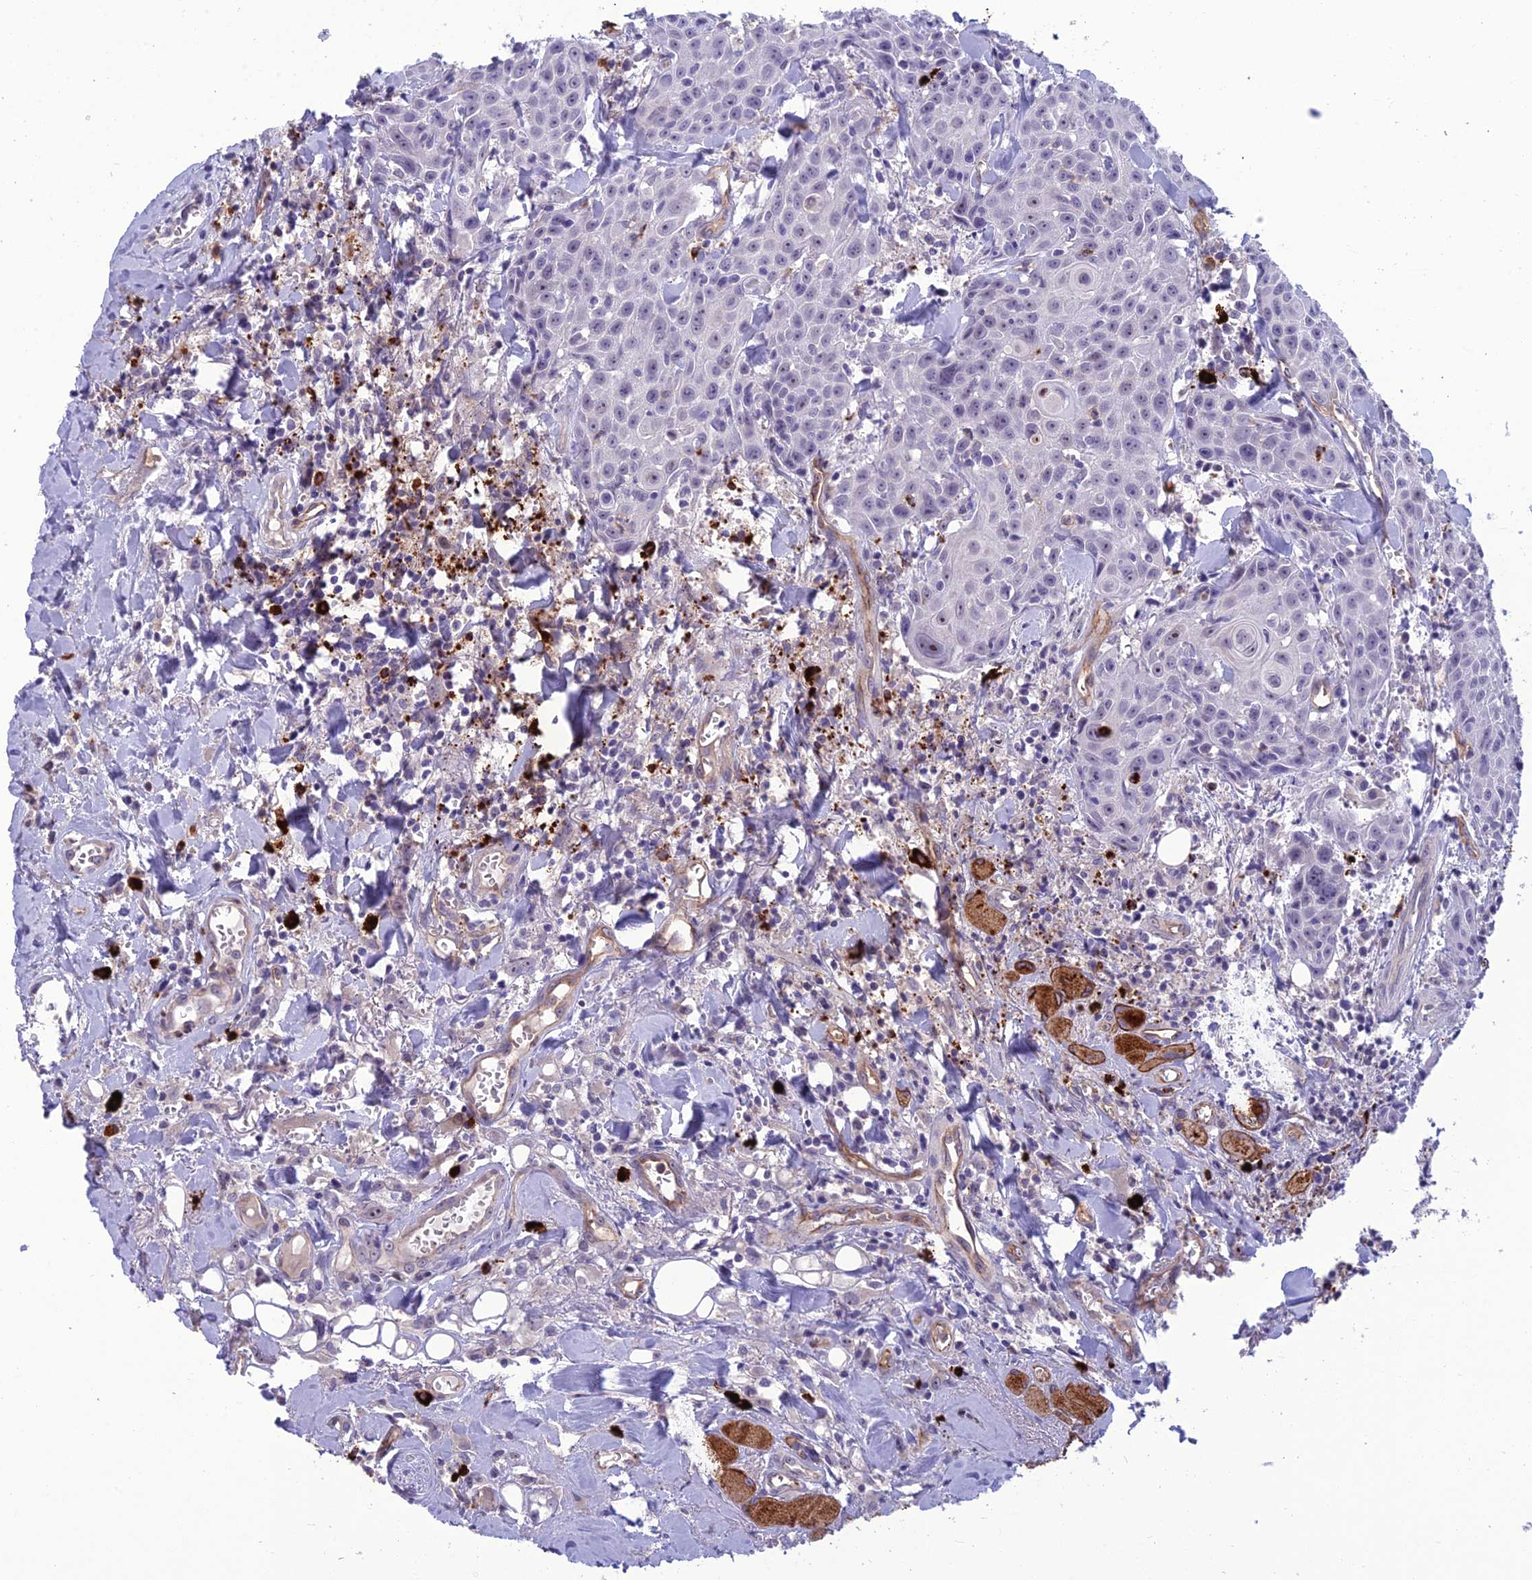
{"staining": {"intensity": "negative", "quantity": "none", "location": "none"}, "tissue": "head and neck cancer", "cell_type": "Tumor cells", "image_type": "cancer", "snomed": [{"axis": "morphology", "description": "Squamous cell carcinoma, NOS"}, {"axis": "topography", "description": "Oral tissue"}, {"axis": "topography", "description": "Head-Neck"}], "caption": "Head and neck squamous cell carcinoma stained for a protein using immunohistochemistry (IHC) shows no expression tumor cells.", "gene": "BBS7", "patient": {"sex": "female", "age": 82}}